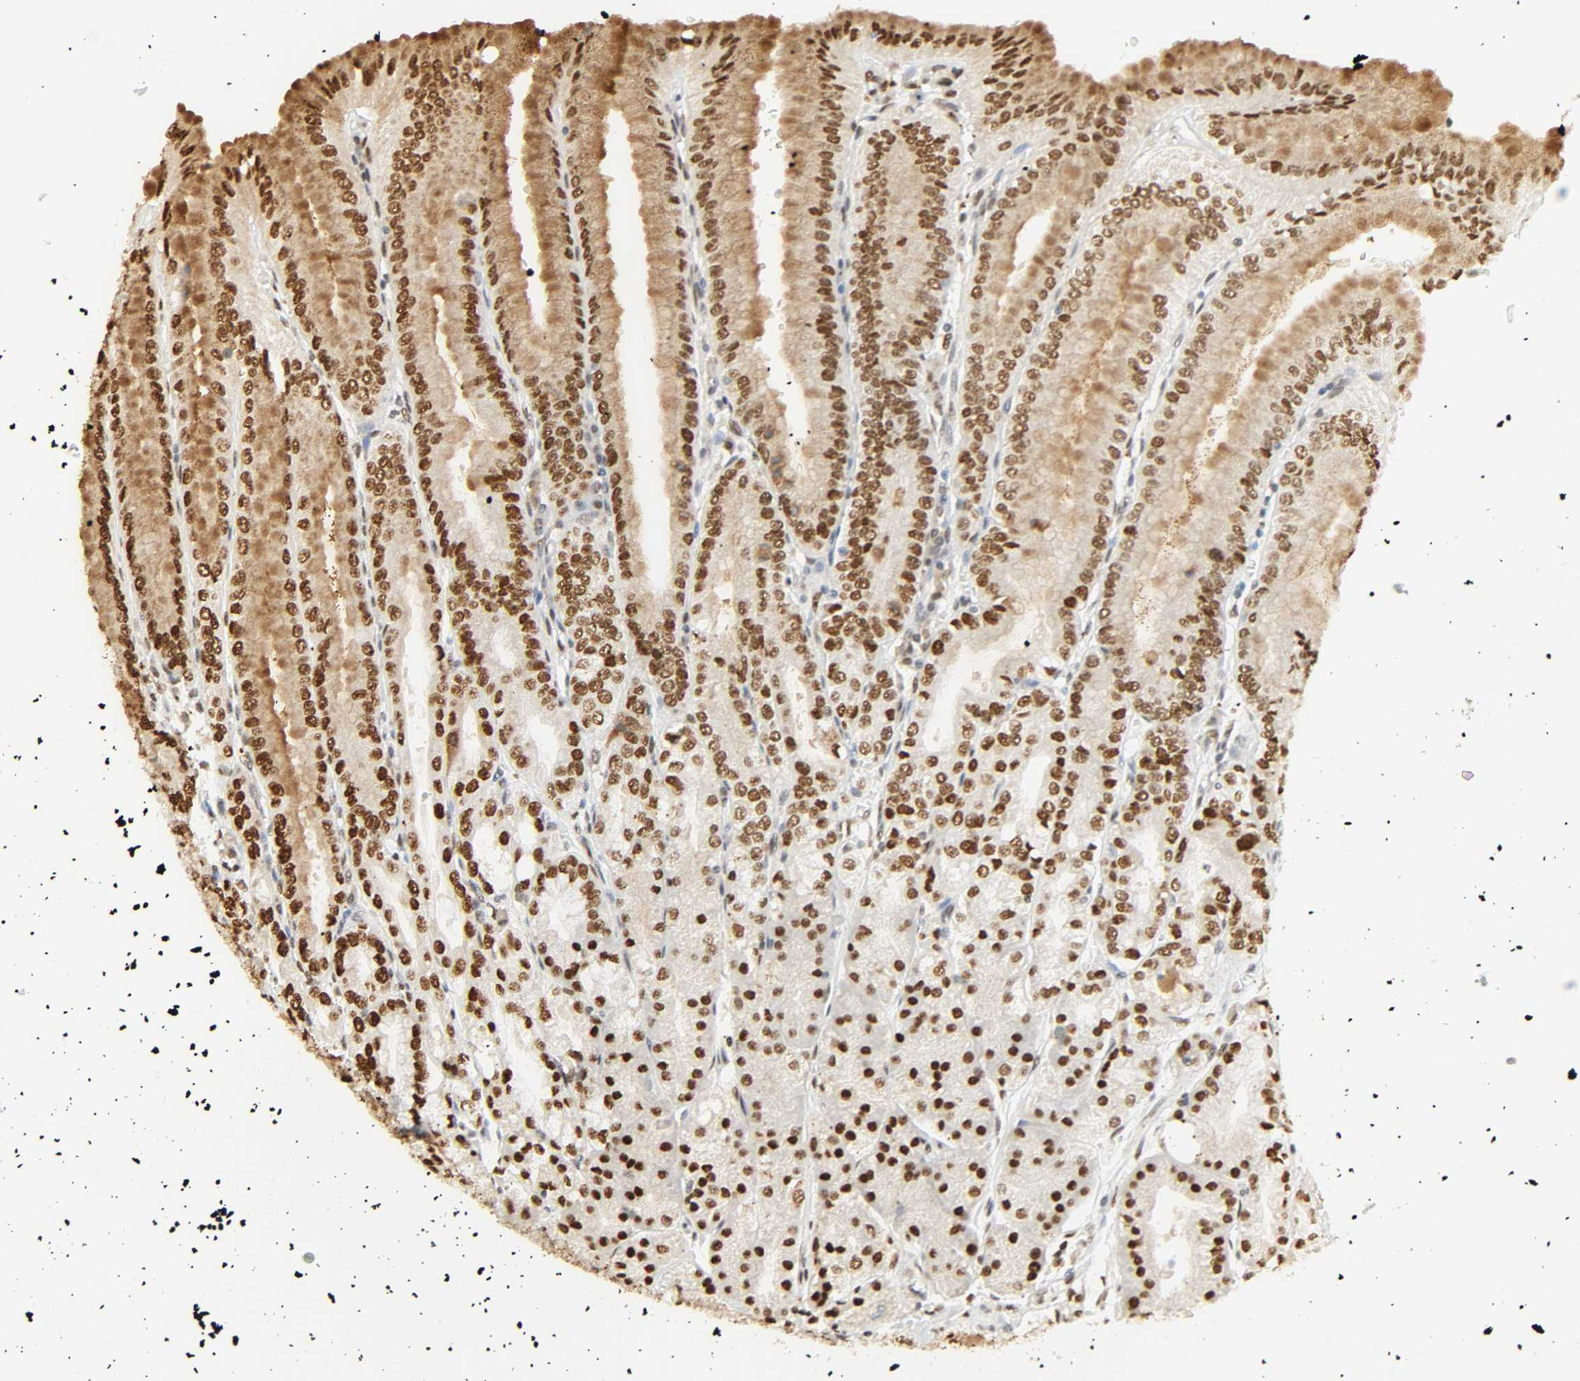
{"staining": {"intensity": "strong", "quantity": ">75%", "location": "nuclear"}, "tissue": "stomach", "cell_type": "Glandular cells", "image_type": "normal", "snomed": [{"axis": "morphology", "description": "Normal tissue, NOS"}, {"axis": "topography", "description": "Stomach, lower"}], "caption": "Immunohistochemistry (DAB (3,3'-diaminobenzidine)) staining of unremarkable stomach exhibits strong nuclear protein staining in approximately >75% of glandular cells.", "gene": "DAZAP1", "patient": {"sex": "male", "age": 71}}